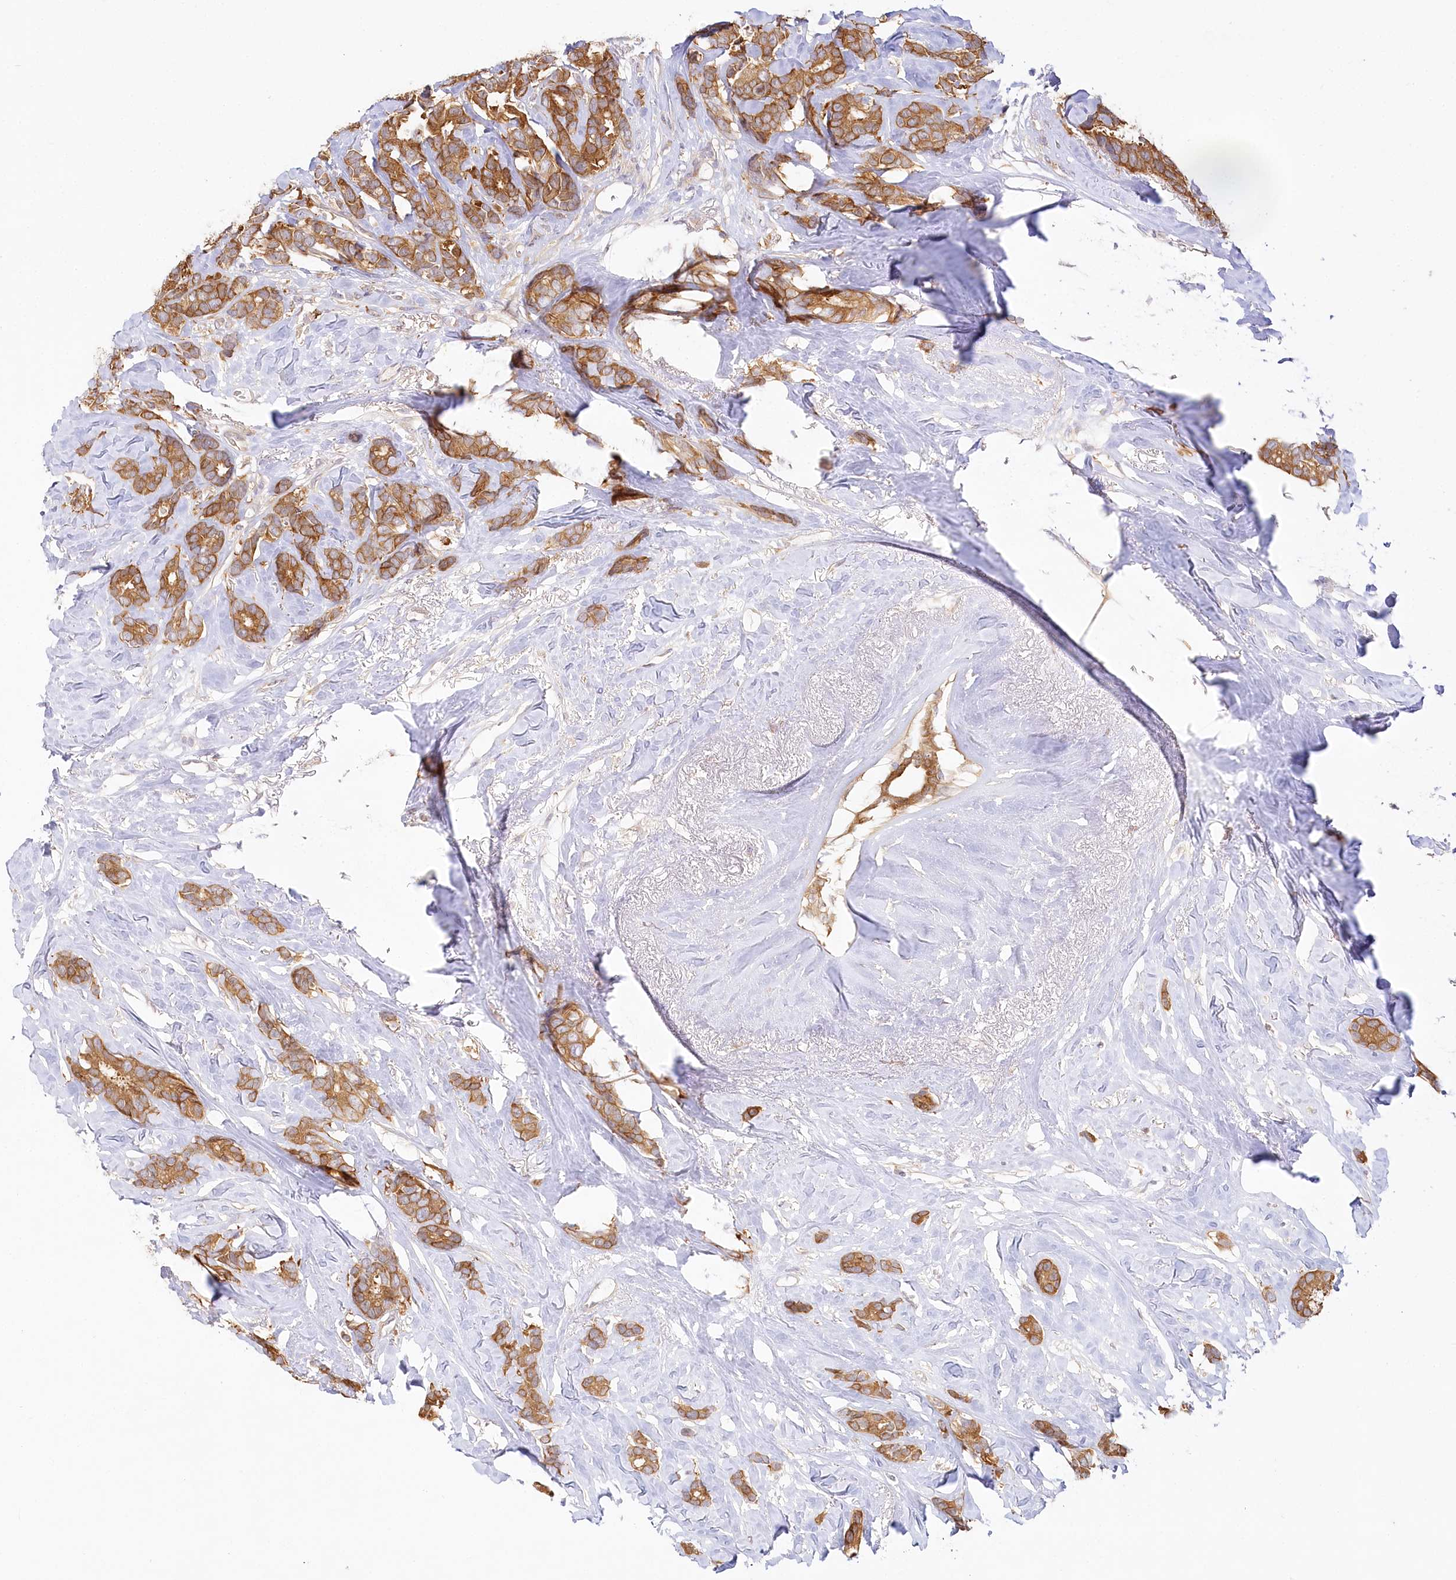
{"staining": {"intensity": "moderate", "quantity": ">75%", "location": "cytoplasmic/membranous"}, "tissue": "breast cancer", "cell_type": "Tumor cells", "image_type": "cancer", "snomed": [{"axis": "morphology", "description": "Duct carcinoma"}, {"axis": "topography", "description": "Breast"}], "caption": "DAB immunohistochemical staining of human invasive ductal carcinoma (breast) reveals moderate cytoplasmic/membranous protein positivity in about >75% of tumor cells.", "gene": "INPP4B", "patient": {"sex": "female", "age": 87}}